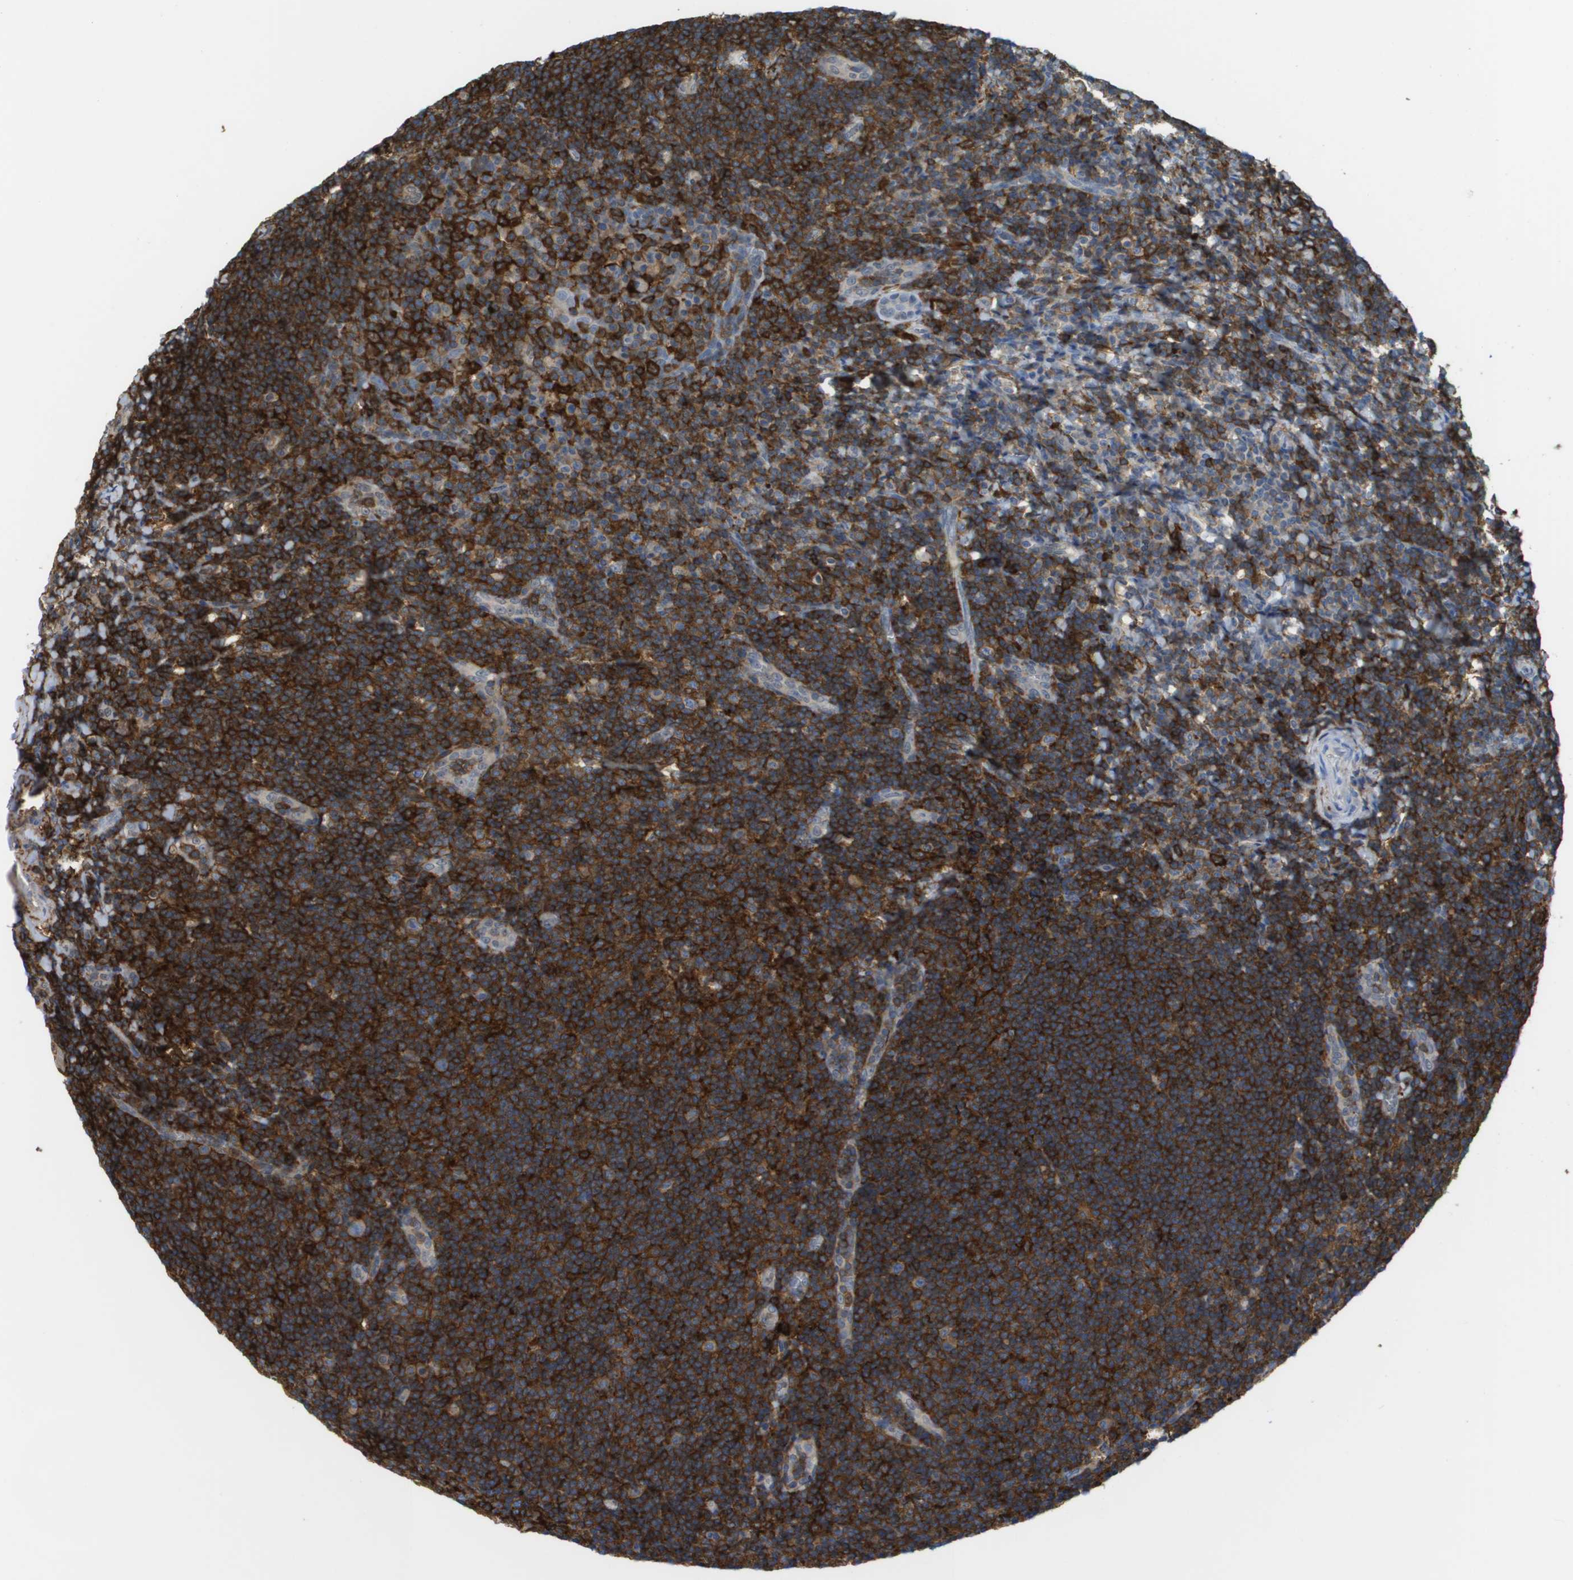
{"staining": {"intensity": "strong", "quantity": ">75%", "location": "cytoplasmic/membranous"}, "tissue": "tonsil", "cell_type": "Germinal center cells", "image_type": "normal", "snomed": [{"axis": "morphology", "description": "Normal tissue, NOS"}, {"axis": "topography", "description": "Tonsil"}], "caption": "Brown immunohistochemical staining in benign tonsil exhibits strong cytoplasmic/membranous staining in approximately >75% of germinal center cells.", "gene": "PASK", "patient": {"sex": "male", "age": 37}}